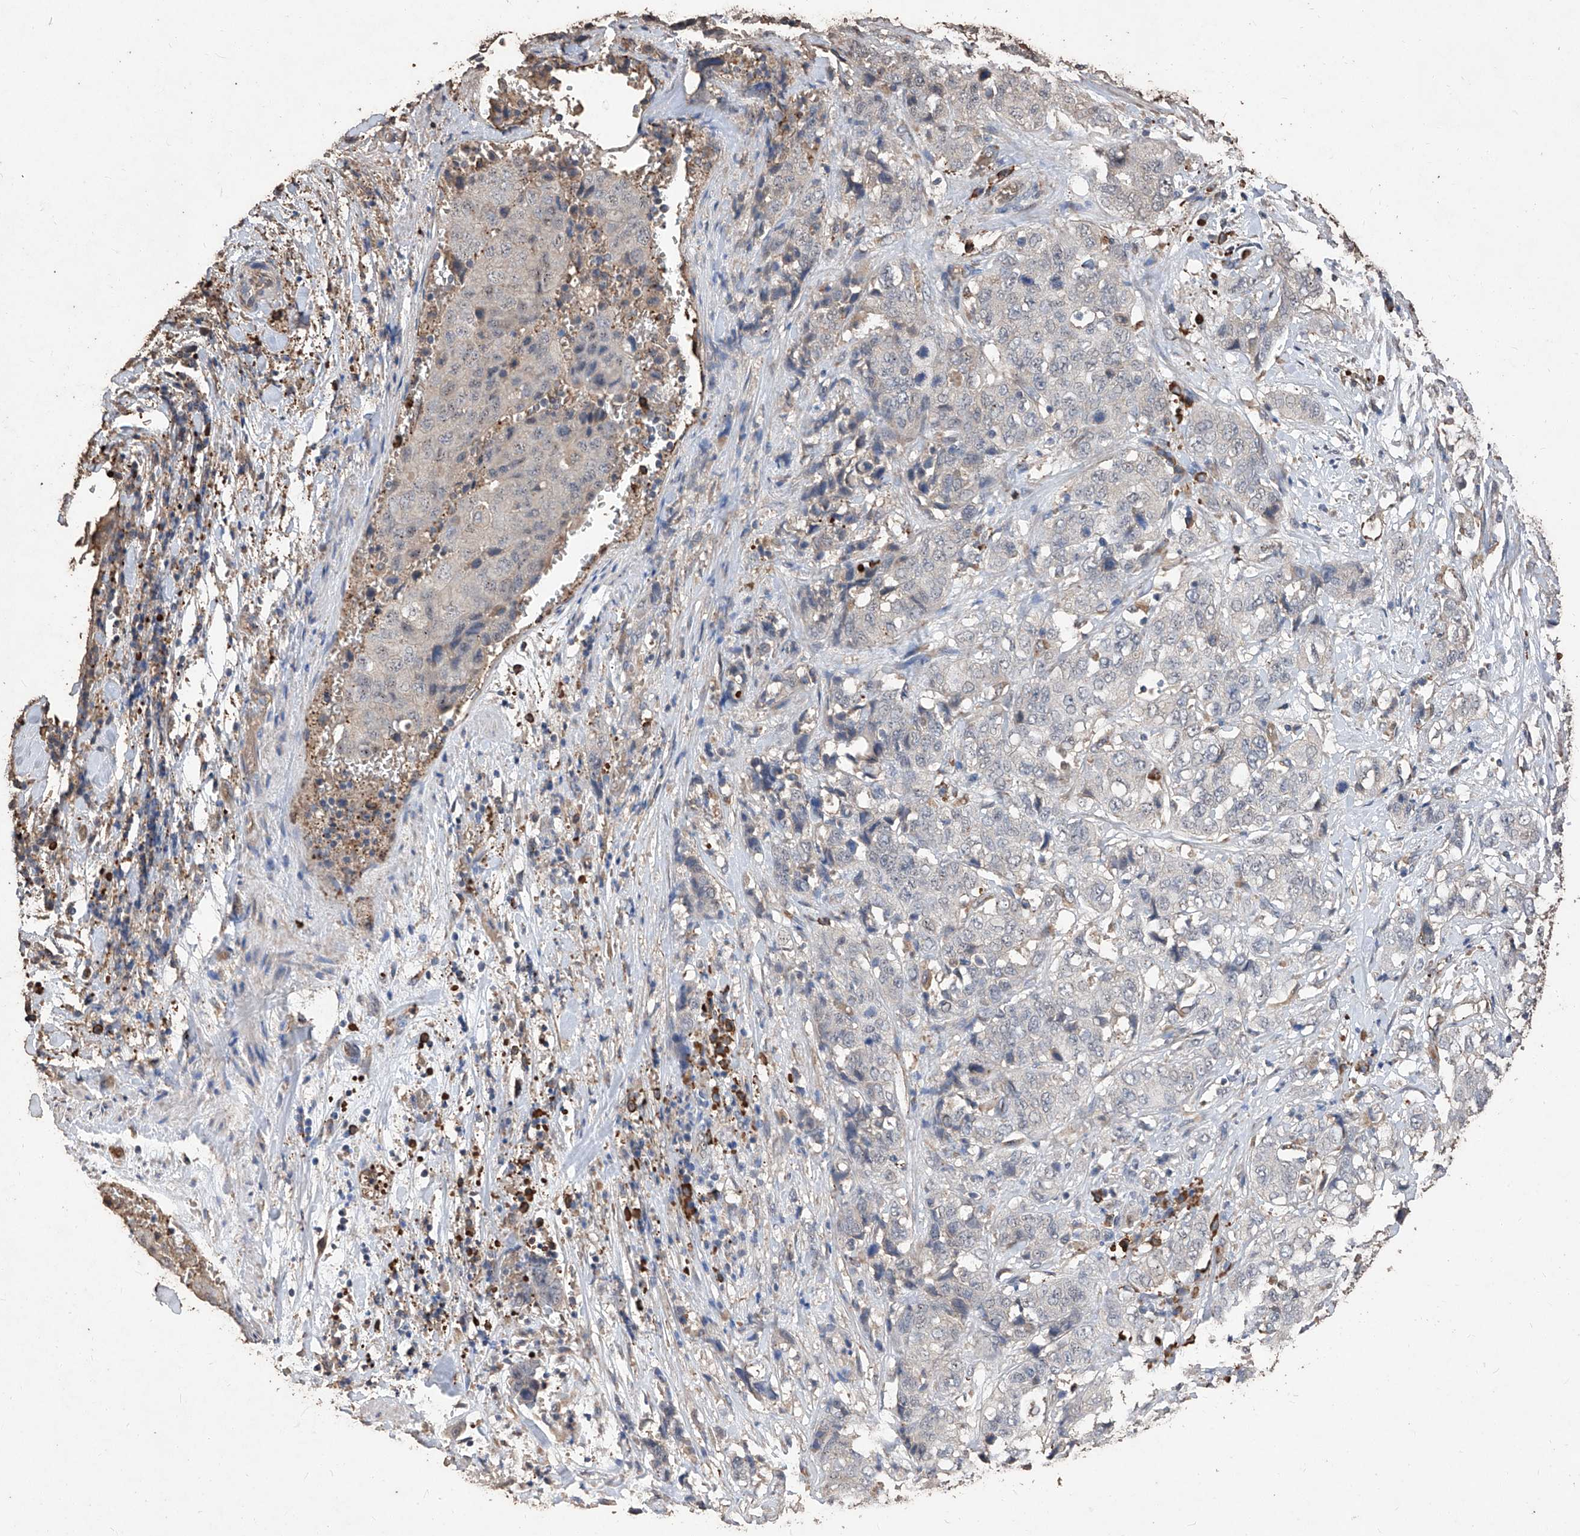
{"staining": {"intensity": "negative", "quantity": "none", "location": "none"}, "tissue": "stomach cancer", "cell_type": "Tumor cells", "image_type": "cancer", "snomed": [{"axis": "morphology", "description": "Adenocarcinoma, NOS"}, {"axis": "topography", "description": "Stomach"}], "caption": "Tumor cells show no significant protein expression in stomach cancer. (DAB IHC with hematoxylin counter stain).", "gene": "EML1", "patient": {"sex": "male", "age": 48}}